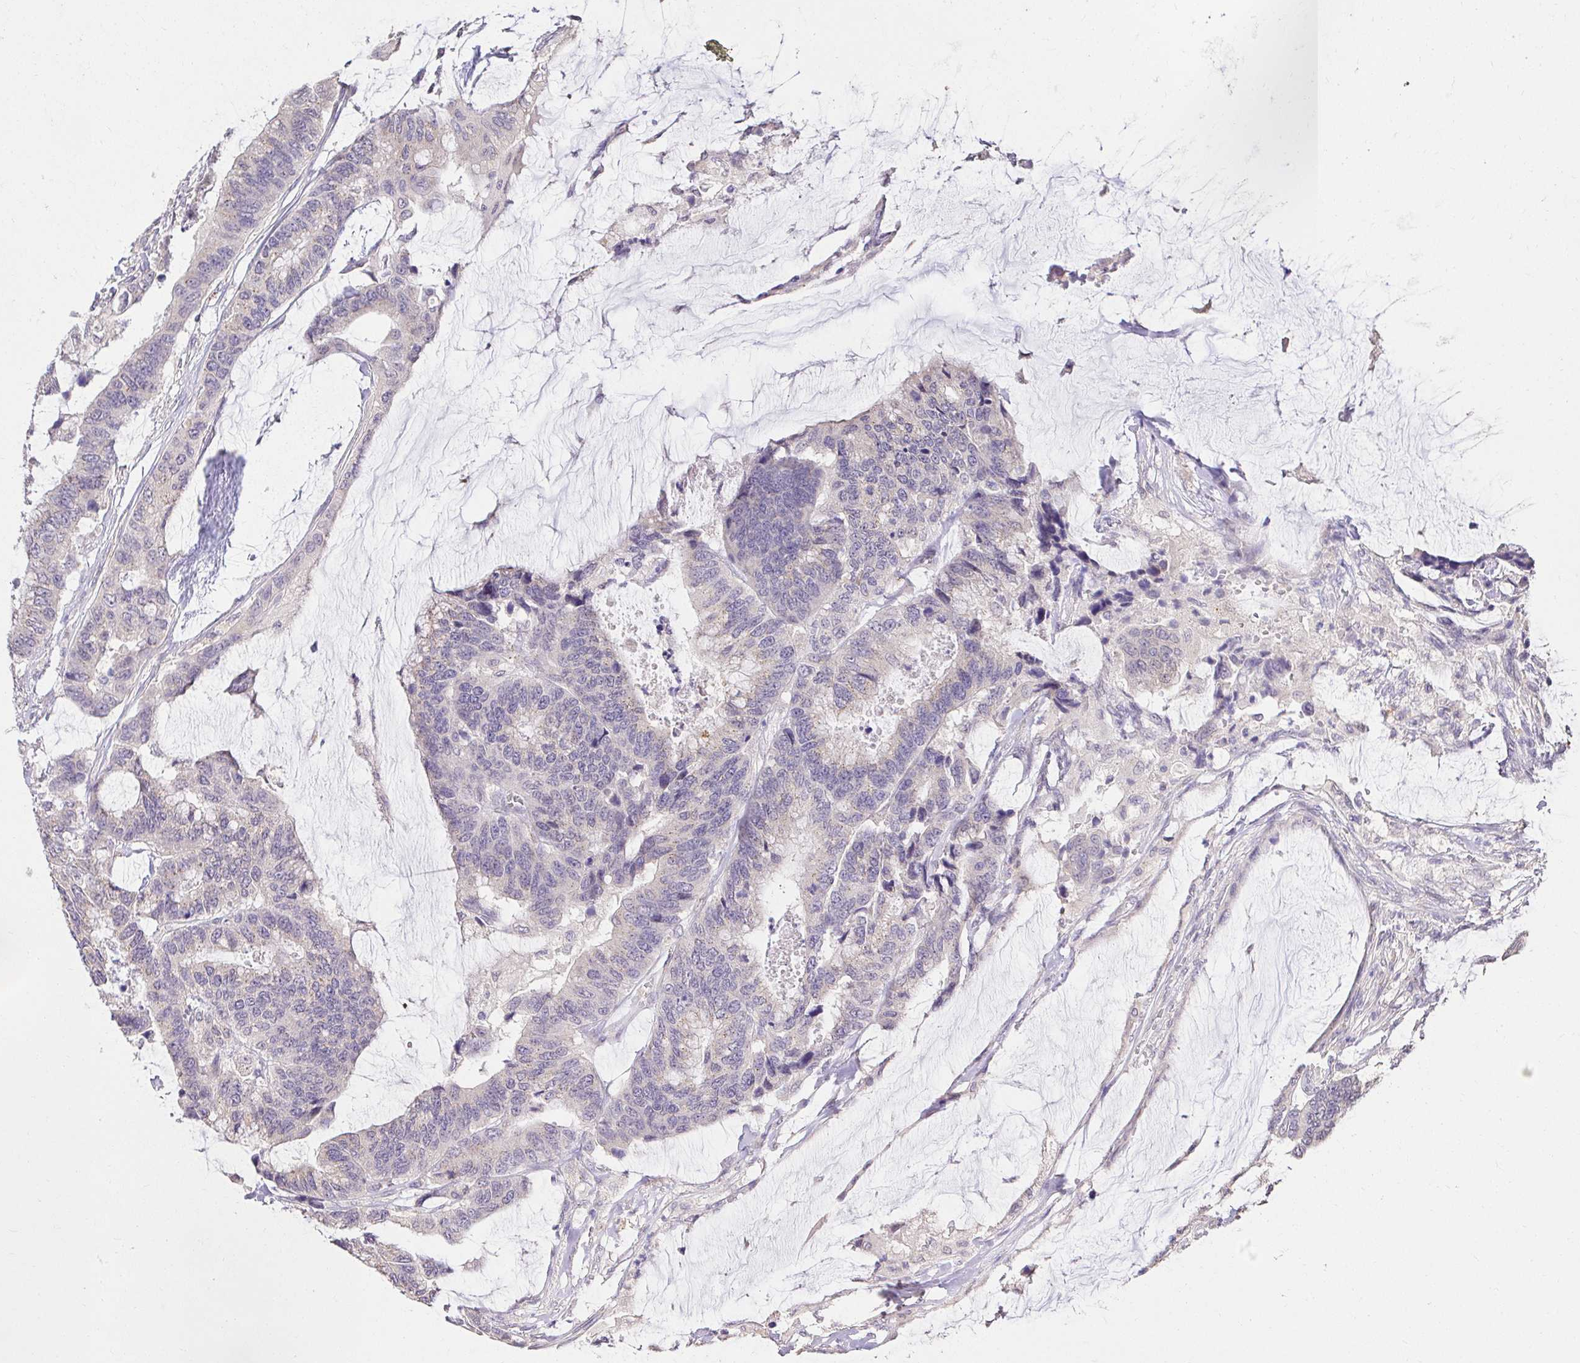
{"staining": {"intensity": "weak", "quantity": "<25%", "location": "cytoplasmic/membranous"}, "tissue": "colorectal cancer", "cell_type": "Tumor cells", "image_type": "cancer", "snomed": [{"axis": "morphology", "description": "Adenocarcinoma, NOS"}, {"axis": "topography", "description": "Rectum"}], "caption": "There is no significant staining in tumor cells of colorectal cancer.", "gene": "KIAA1210", "patient": {"sex": "female", "age": 59}}